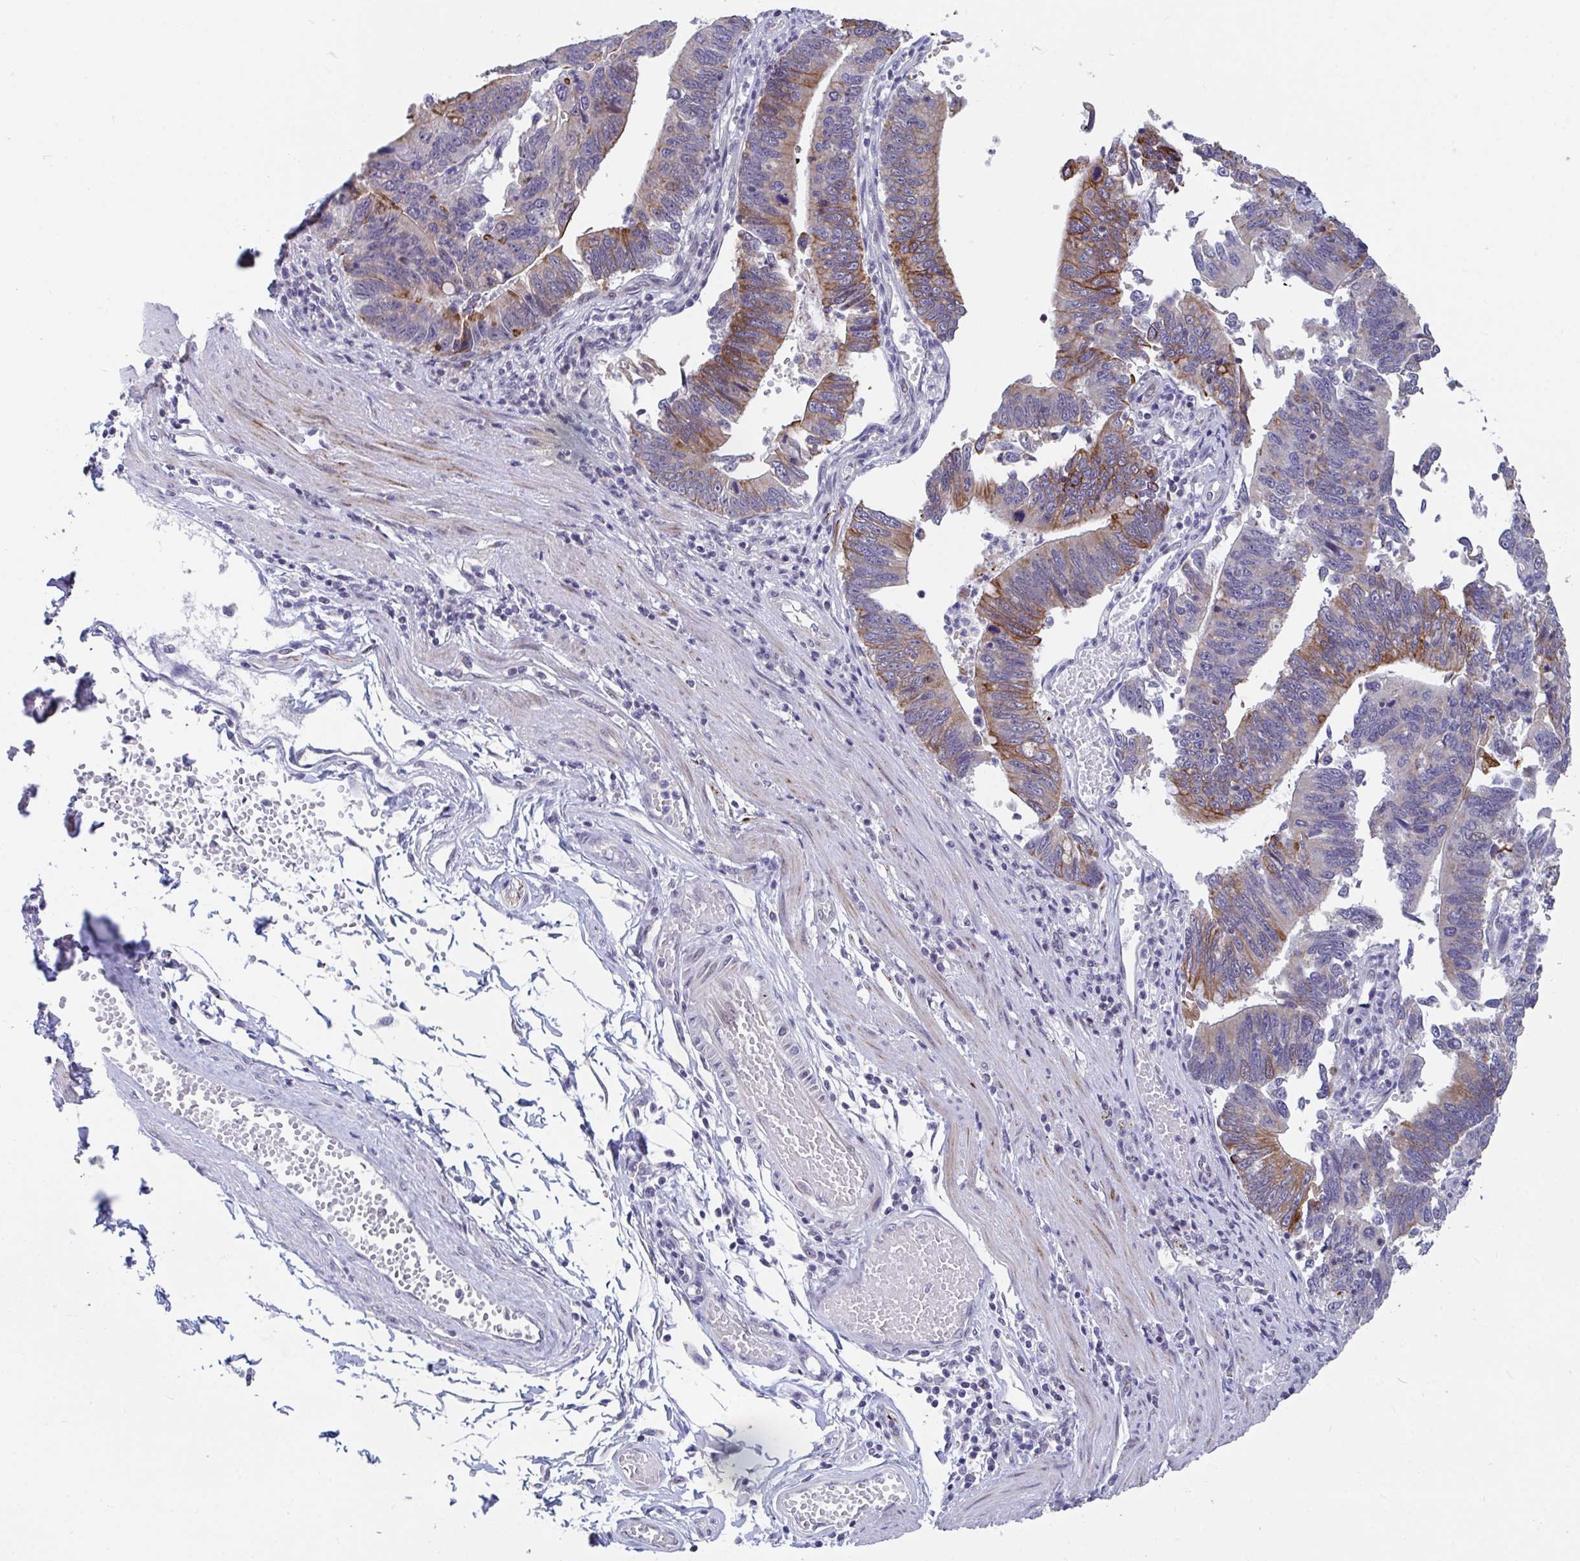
{"staining": {"intensity": "moderate", "quantity": "25%-75%", "location": "cytoplasmic/membranous"}, "tissue": "stomach cancer", "cell_type": "Tumor cells", "image_type": "cancer", "snomed": [{"axis": "morphology", "description": "Adenocarcinoma, NOS"}, {"axis": "topography", "description": "Stomach"}], "caption": "Stomach cancer (adenocarcinoma) tissue shows moderate cytoplasmic/membranous positivity in about 25%-75% of tumor cells, visualized by immunohistochemistry.", "gene": "FAM156B", "patient": {"sex": "male", "age": 59}}